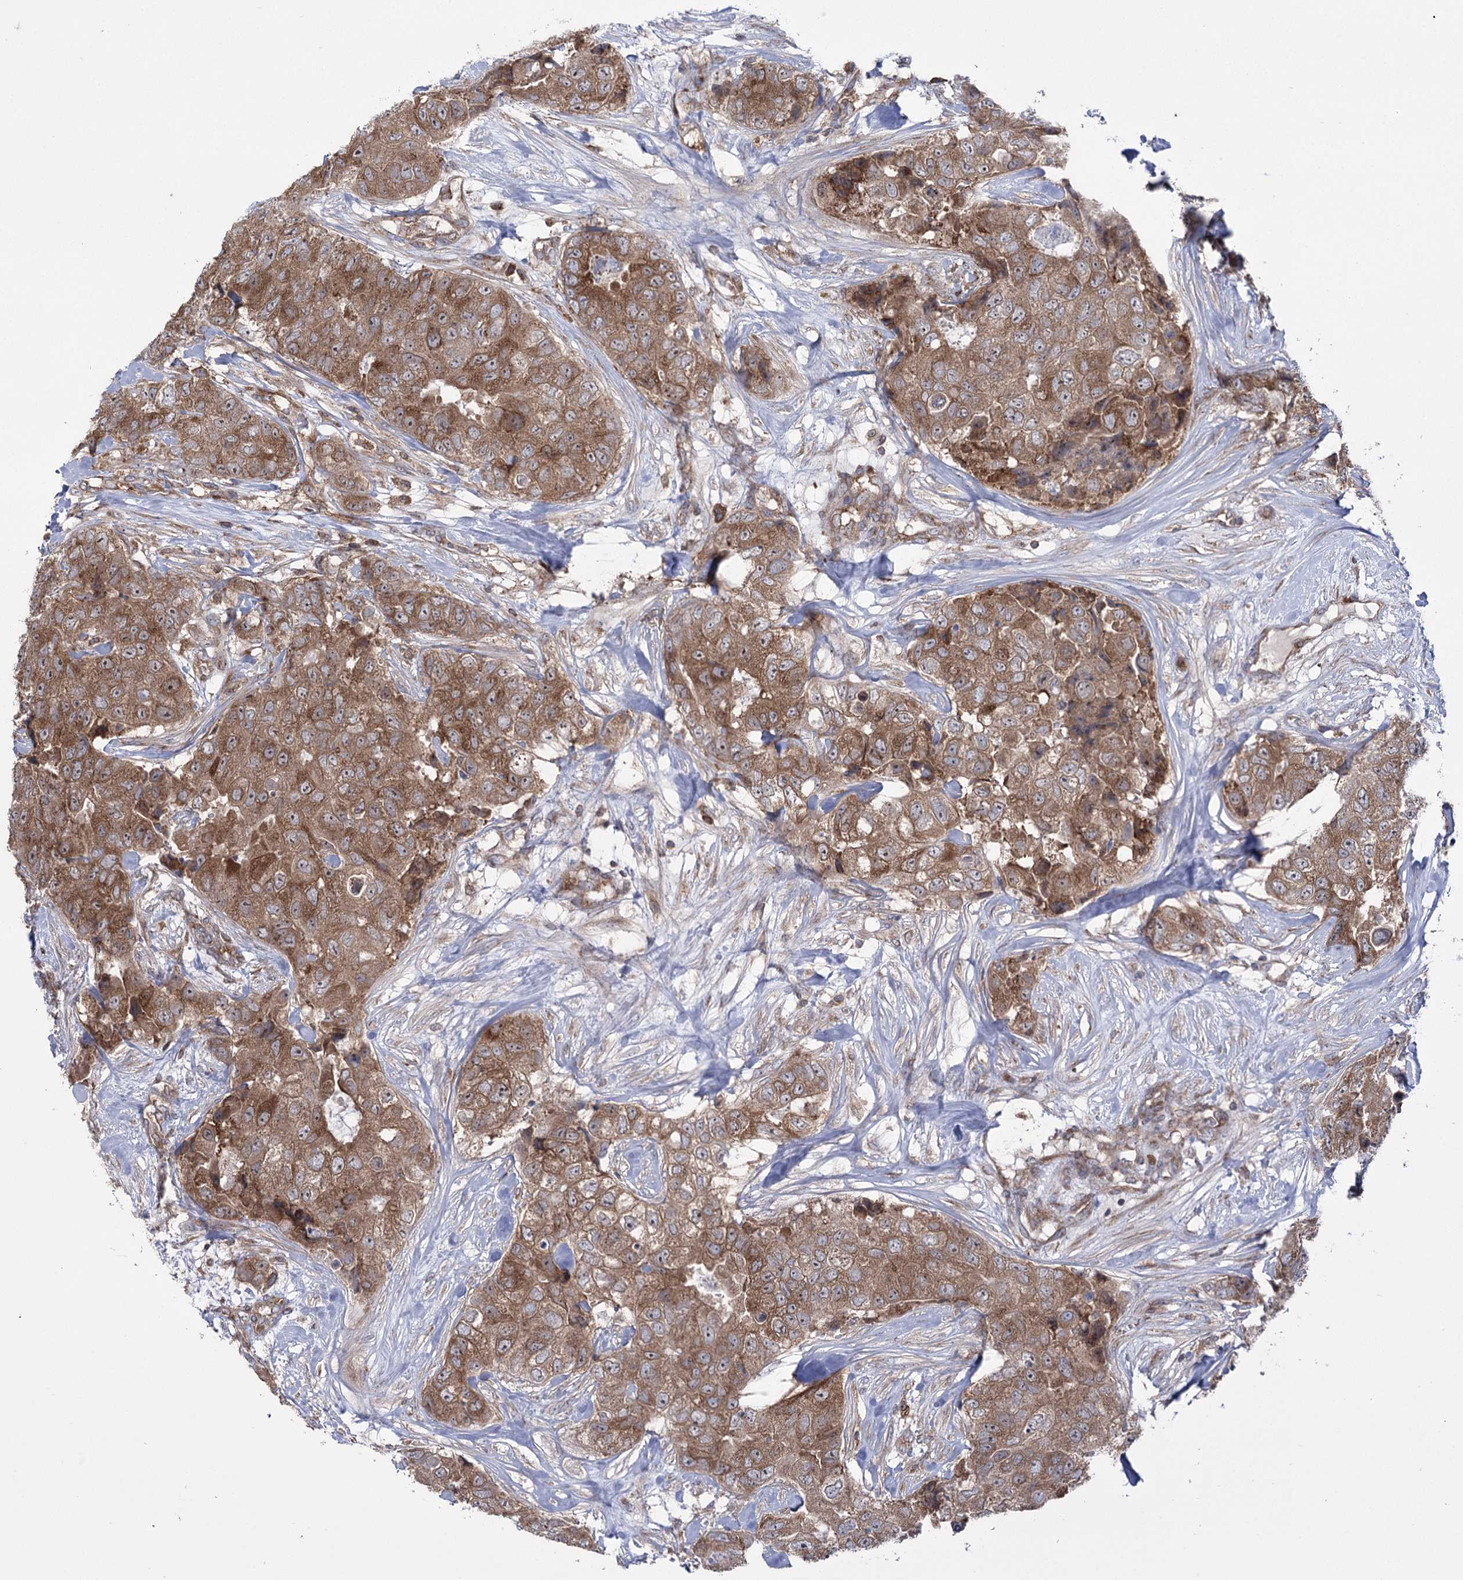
{"staining": {"intensity": "moderate", "quantity": ">75%", "location": "cytoplasmic/membranous"}, "tissue": "breast cancer", "cell_type": "Tumor cells", "image_type": "cancer", "snomed": [{"axis": "morphology", "description": "Duct carcinoma"}, {"axis": "topography", "description": "Breast"}], "caption": "High-magnification brightfield microscopy of breast invasive ductal carcinoma stained with DAB (3,3'-diaminobenzidine) (brown) and counterstained with hematoxylin (blue). tumor cells exhibit moderate cytoplasmic/membranous expression is identified in about>75% of cells.", "gene": "ZNF622", "patient": {"sex": "female", "age": 62}}